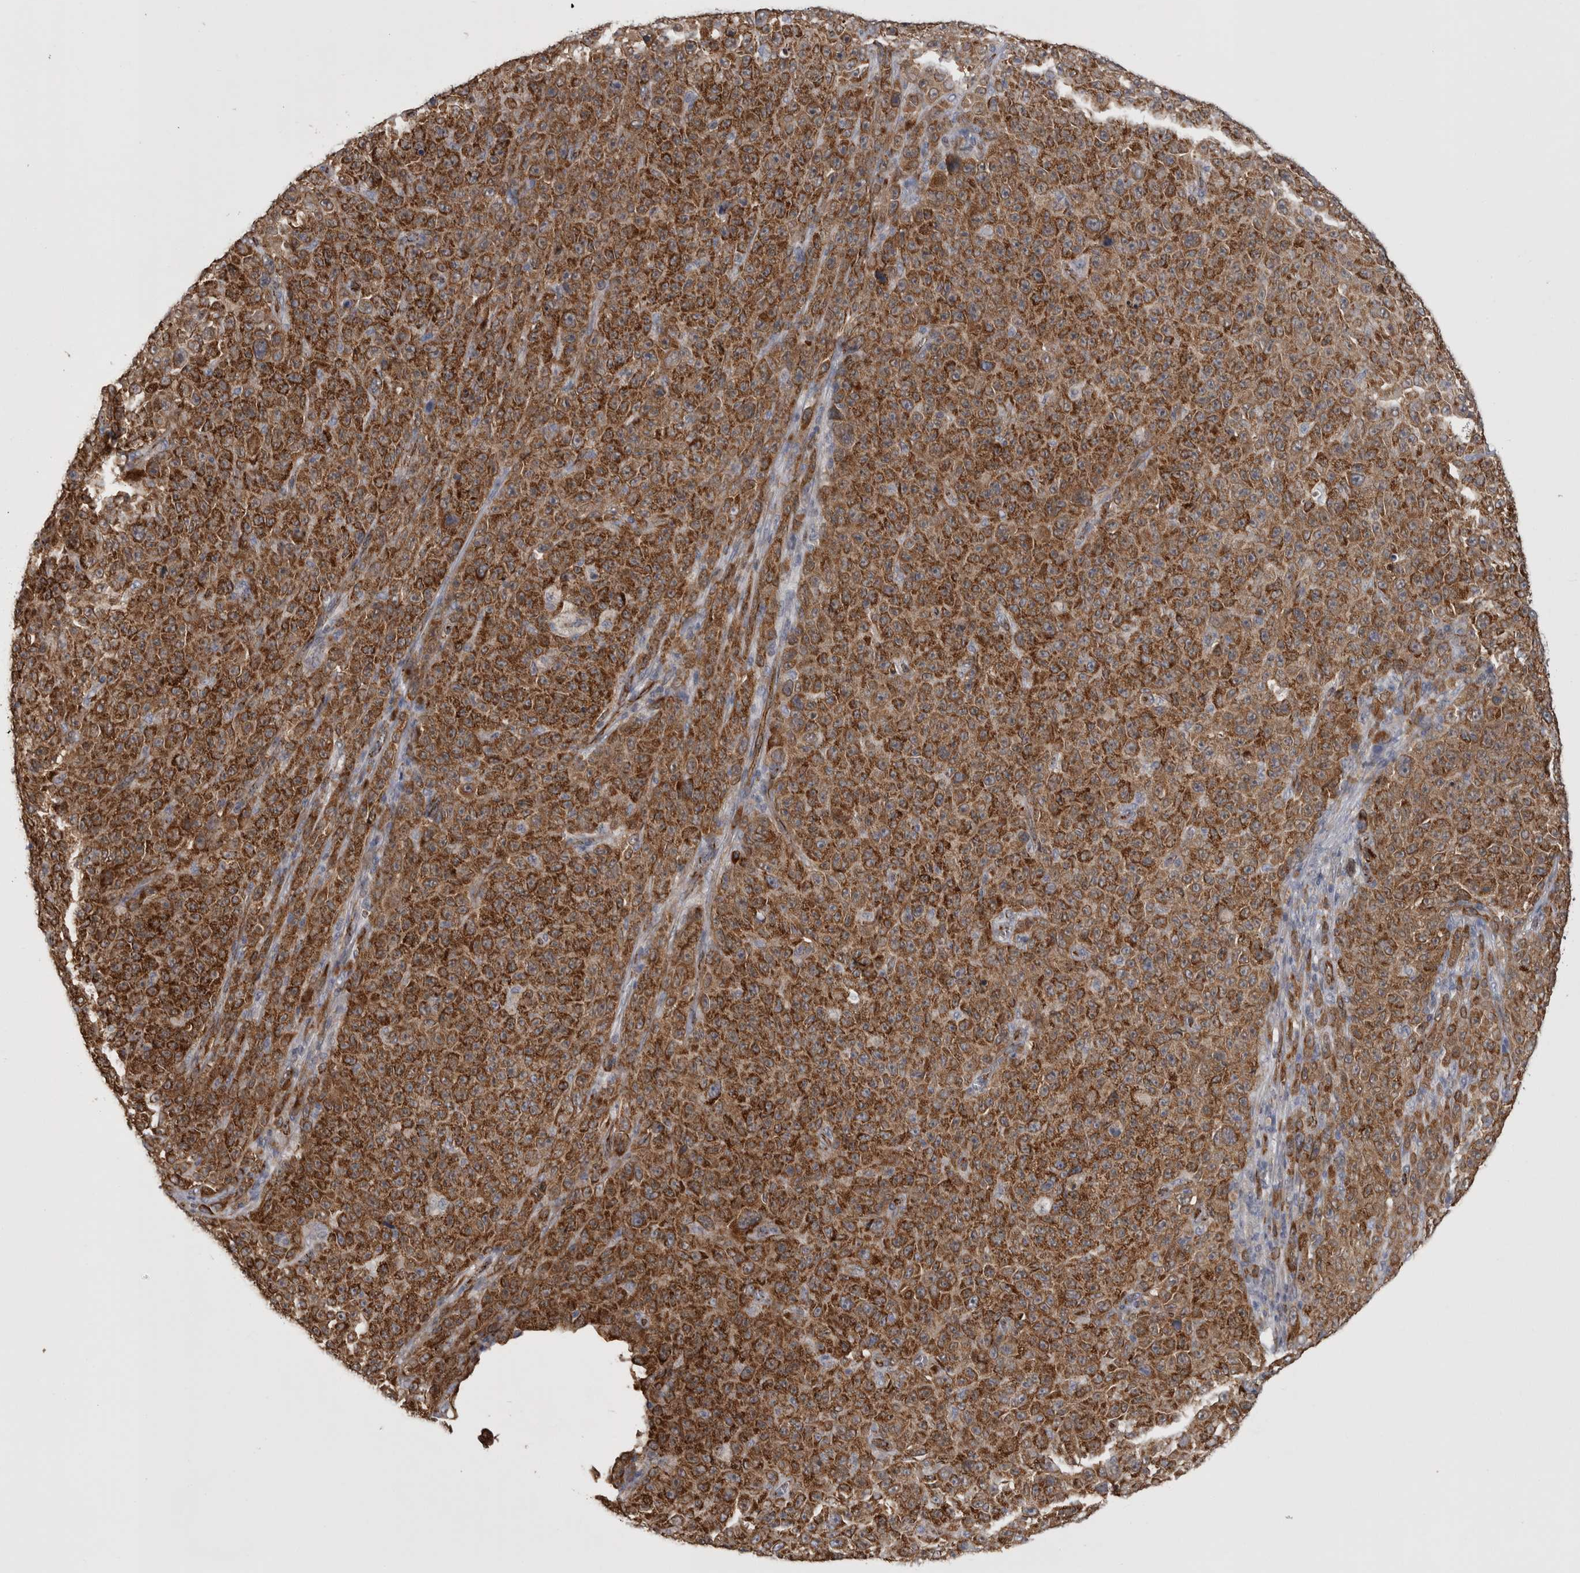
{"staining": {"intensity": "moderate", "quantity": ">75%", "location": "cytoplasmic/membranous"}, "tissue": "melanoma", "cell_type": "Tumor cells", "image_type": "cancer", "snomed": [{"axis": "morphology", "description": "Malignant melanoma, NOS"}, {"axis": "topography", "description": "Skin"}], "caption": "Immunohistochemical staining of human melanoma shows moderate cytoplasmic/membranous protein expression in about >75% of tumor cells.", "gene": "ACOT7", "patient": {"sex": "female", "age": 82}}